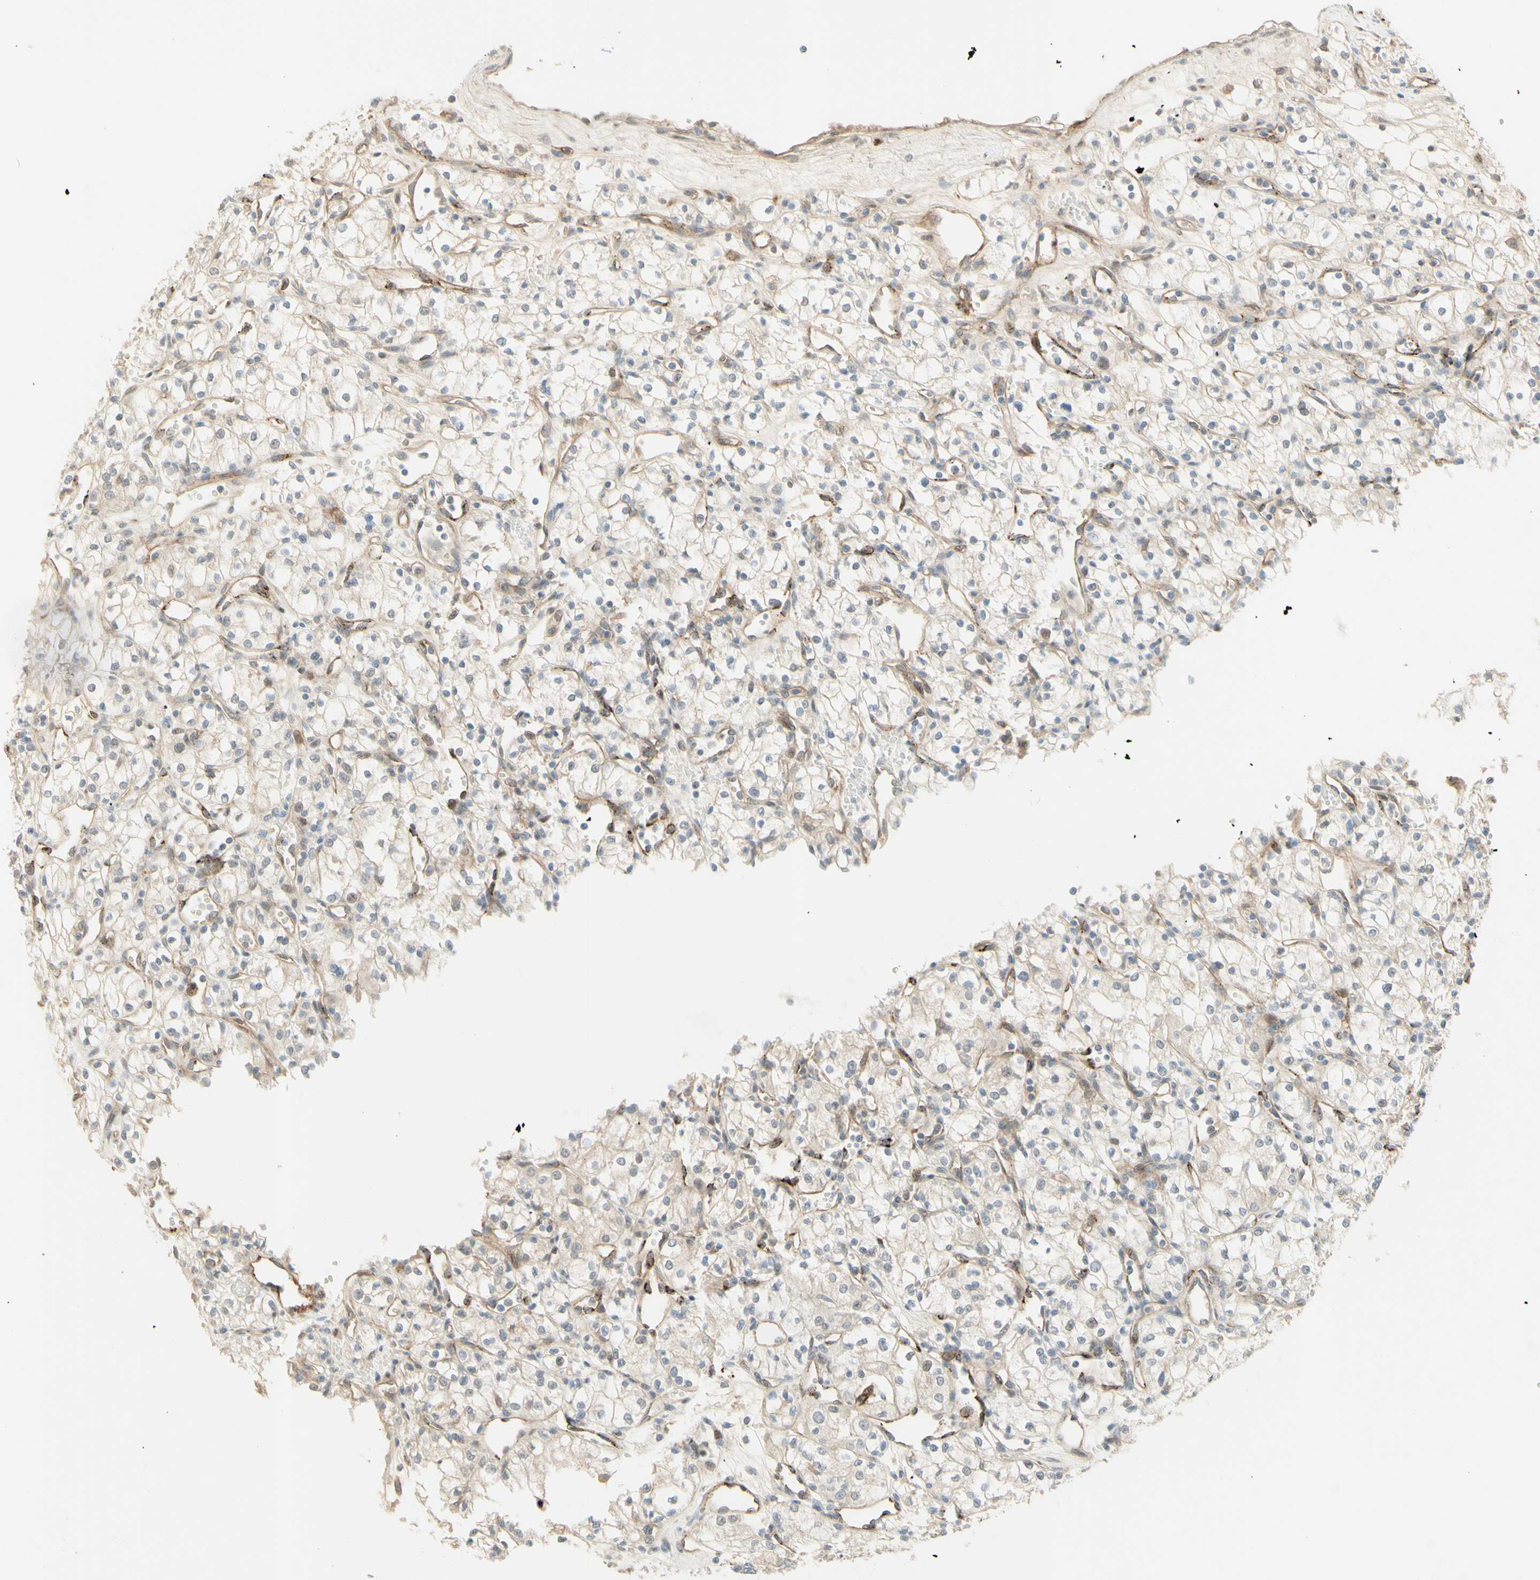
{"staining": {"intensity": "negative", "quantity": "none", "location": "none"}, "tissue": "renal cancer", "cell_type": "Tumor cells", "image_type": "cancer", "snomed": [{"axis": "morphology", "description": "Normal tissue, NOS"}, {"axis": "morphology", "description": "Adenocarcinoma, NOS"}, {"axis": "topography", "description": "Kidney"}], "caption": "Immunohistochemical staining of adenocarcinoma (renal) reveals no significant expression in tumor cells. (DAB (3,3'-diaminobenzidine) immunohistochemistry visualized using brightfield microscopy, high magnification).", "gene": "ANGPT2", "patient": {"sex": "male", "age": 59}}